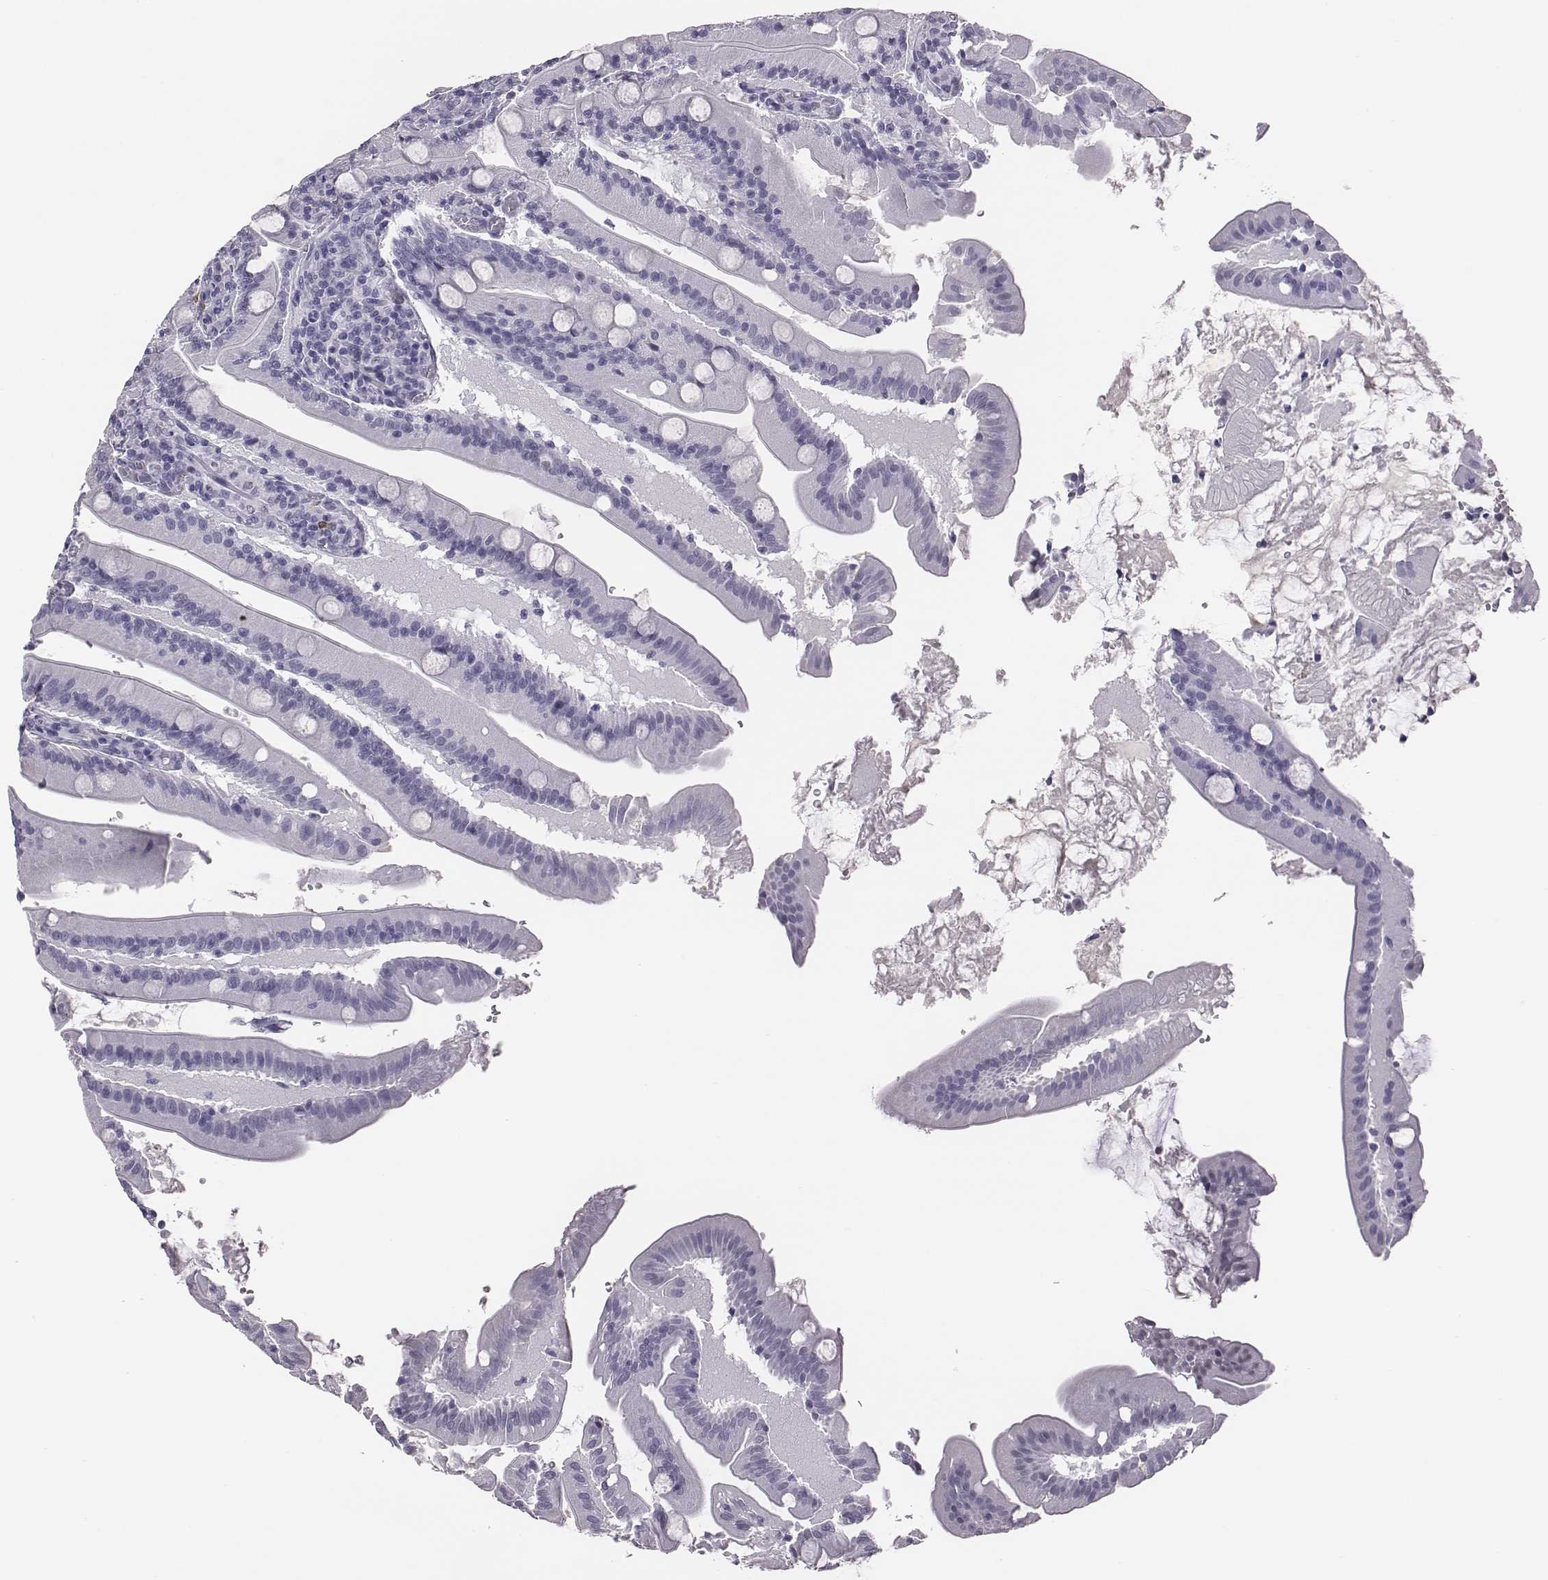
{"staining": {"intensity": "negative", "quantity": "none", "location": "none"}, "tissue": "small intestine", "cell_type": "Glandular cells", "image_type": "normal", "snomed": [{"axis": "morphology", "description": "Normal tissue, NOS"}, {"axis": "topography", "description": "Small intestine"}], "caption": "IHC image of normal small intestine stained for a protein (brown), which shows no positivity in glandular cells.", "gene": "ACOD1", "patient": {"sex": "male", "age": 37}}